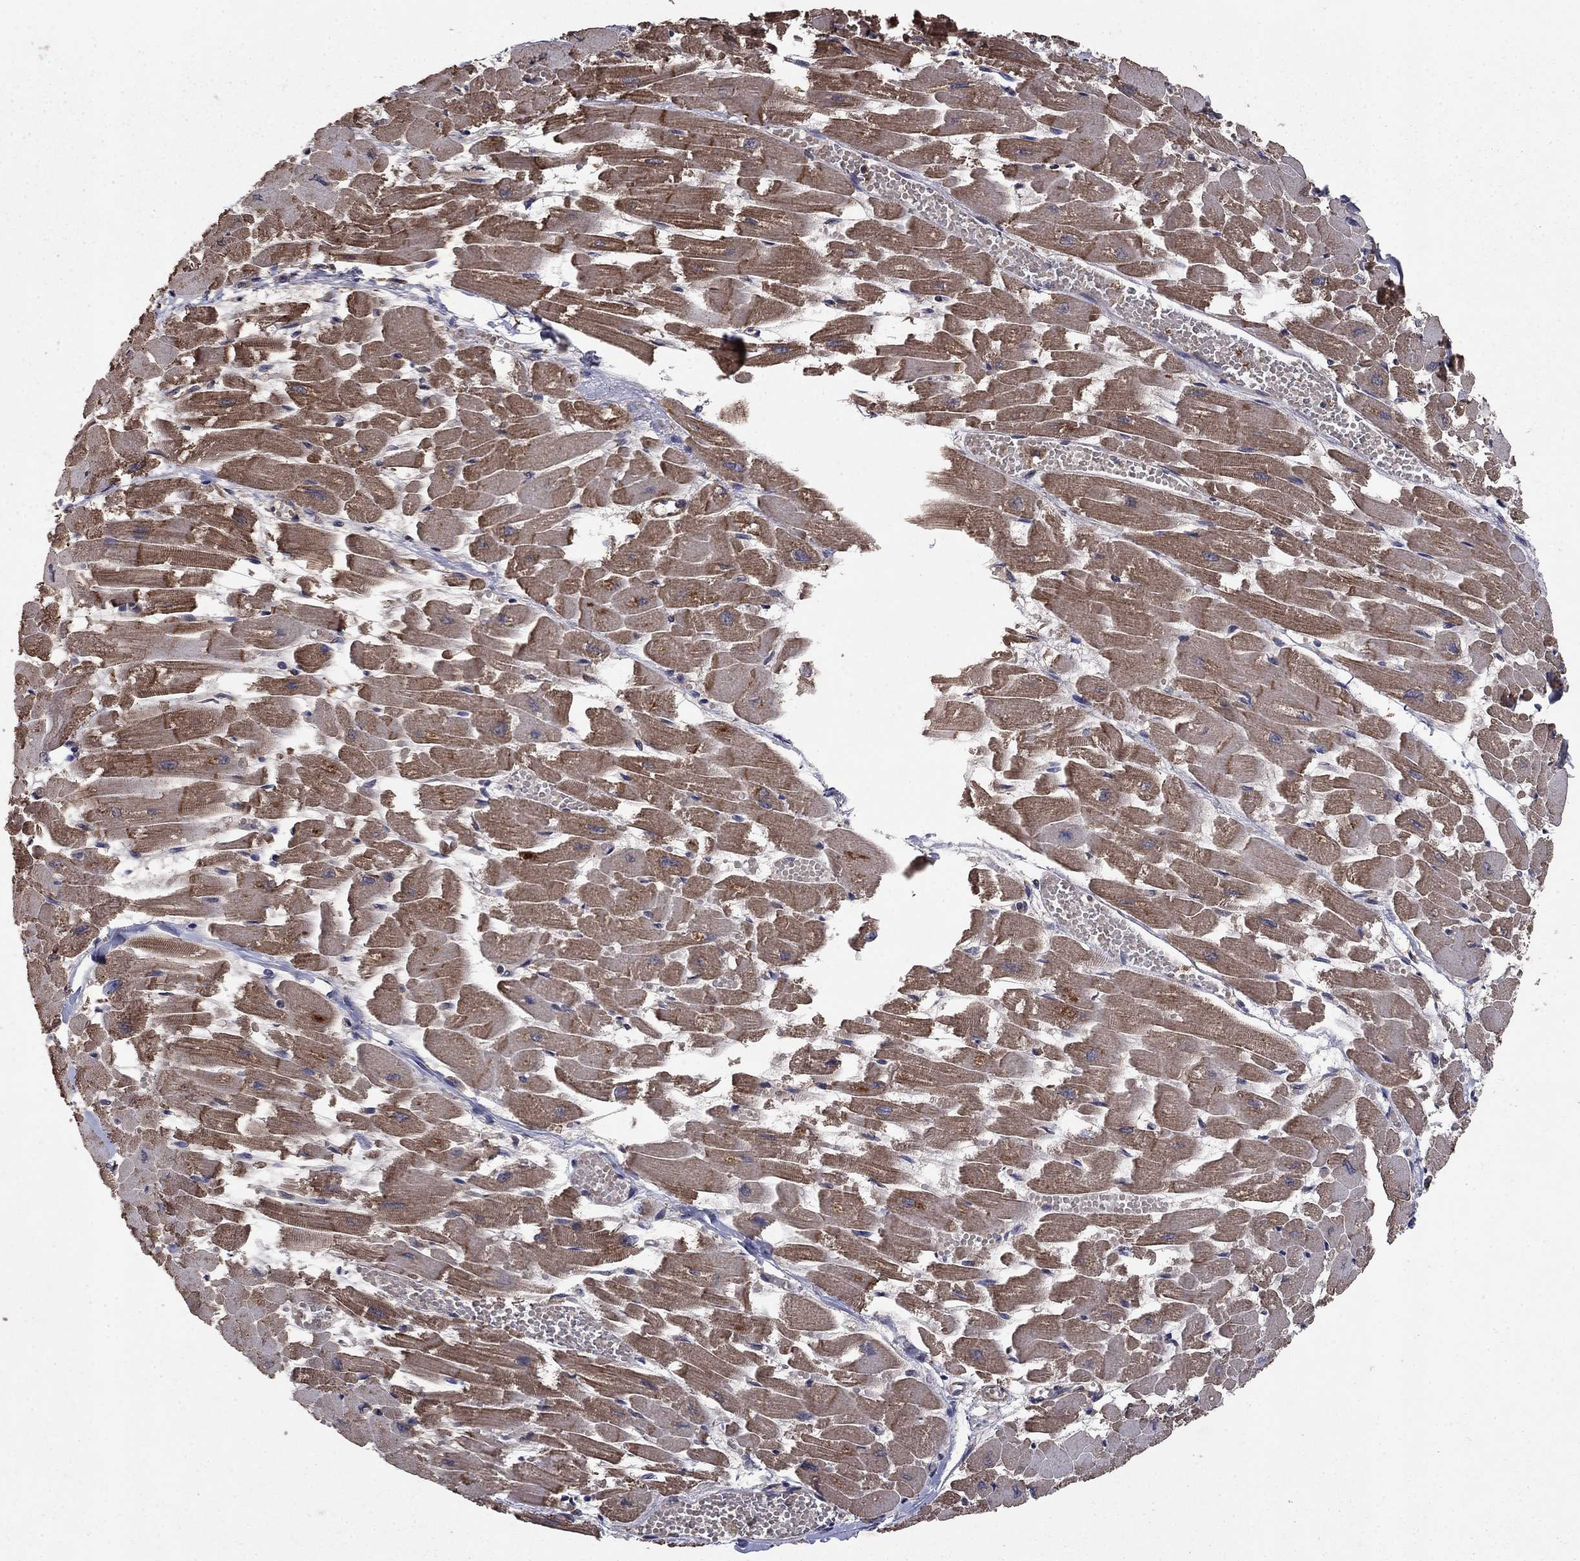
{"staining": {"intensity": "moderate", "quantity": ">75%", "location": "cytoplasmic/membranous"}, "tissue": "heart muscle", "cell_type": "Cardiomyocytes", "image_type": "normal", "snomed": [{"axis": "morphology", "description": "Normal tissue, NOS"}, {"axis": "topography", "description": "Heart"}], "caption": "A brown stain labels moderate cytoplasmic/membranous expression of a protein in cardiomyocytes of unremarkable heart muscle.", "gene": "DHRS1", "patient": {"sex": "female", "age": 52}}